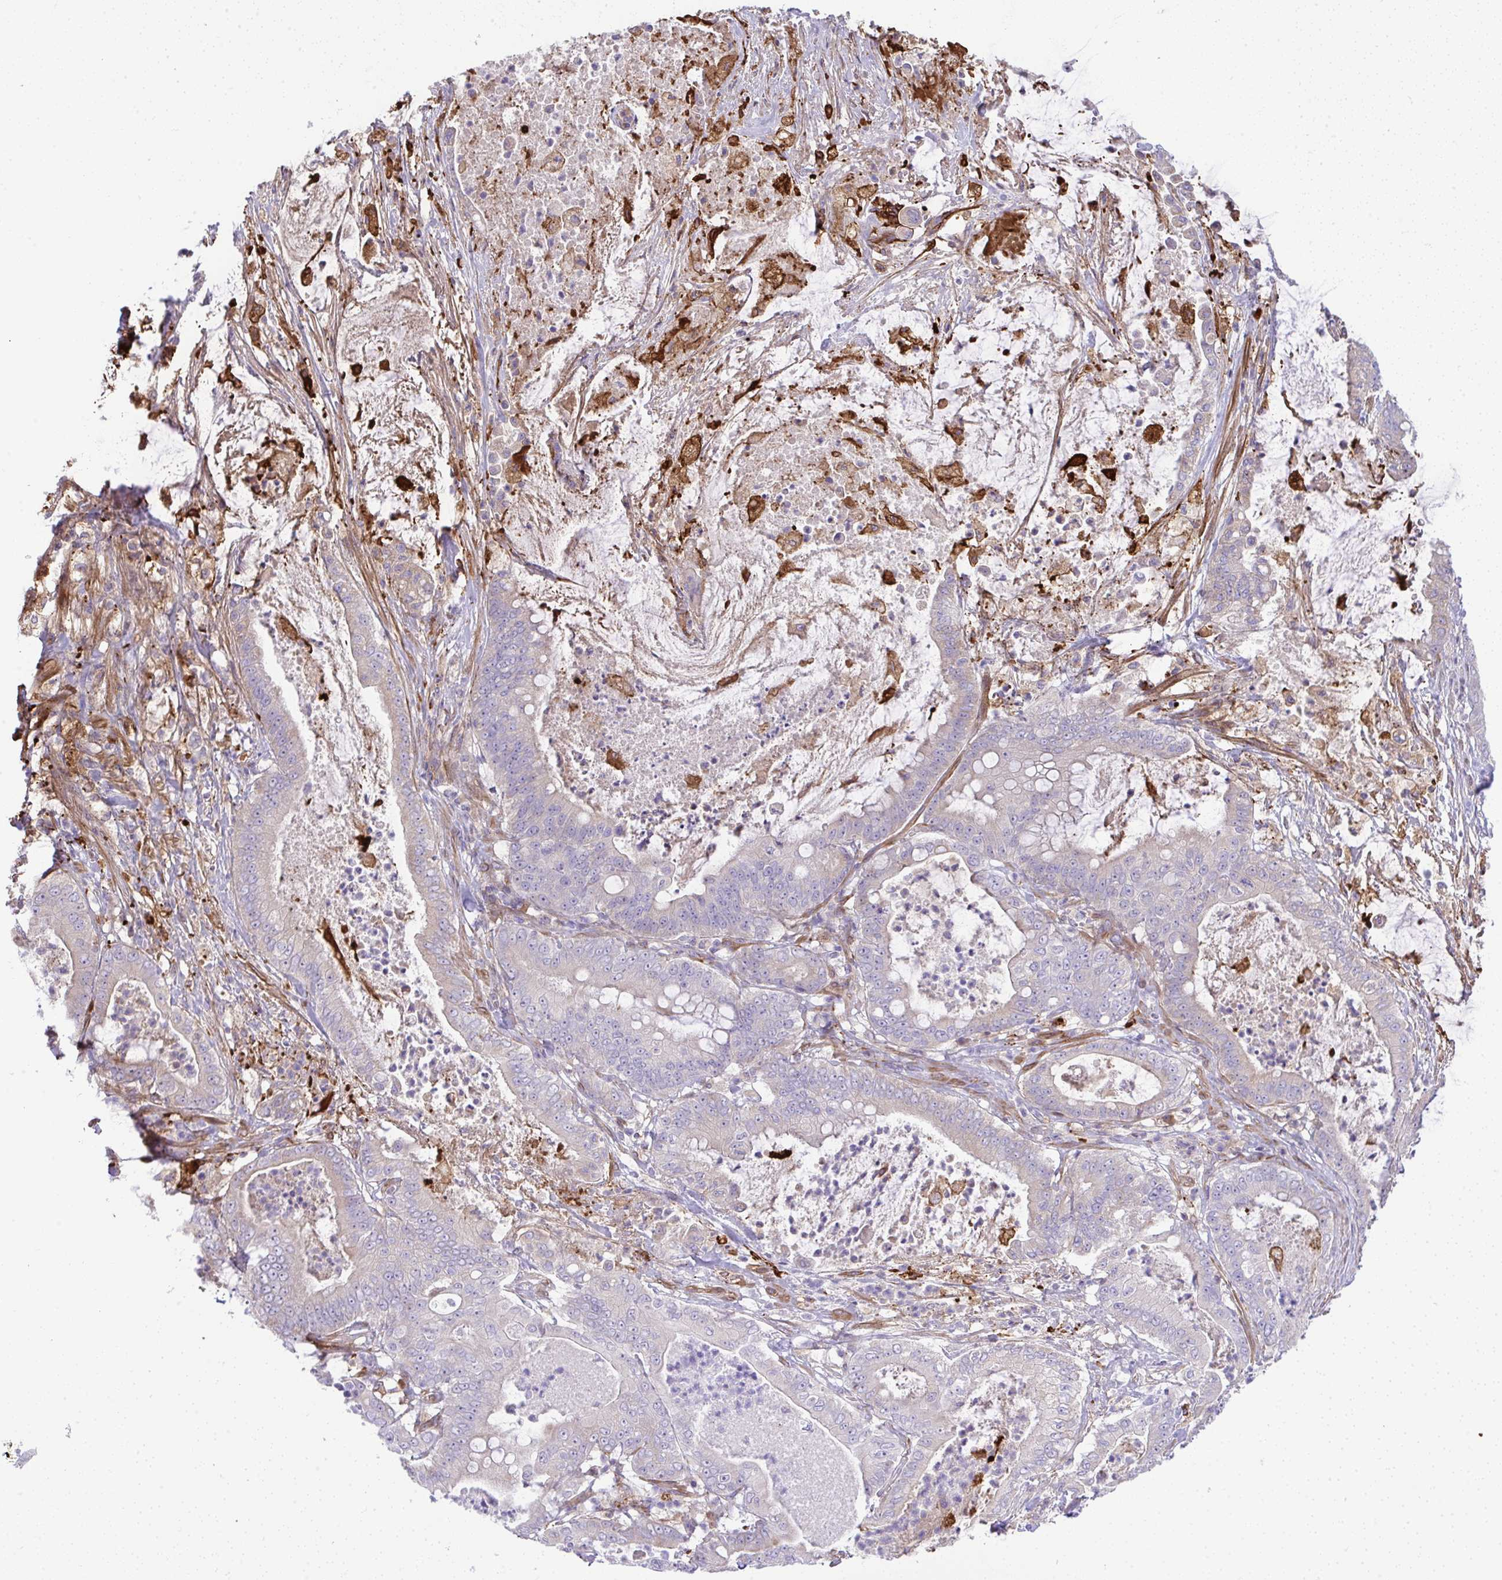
{"staining": {"intensity": "negative", "quantity": "none", "location": "none"}, "tissue": "pancreatic cancer", "cell_type": "Tumor cells", "image_type": "cancer", "snomed": [{"axis": "morphology", "description": "Adenocarcinoma, NOS"}, {"axis": "topography", "description": "Pancreas"}], "caption": "IHC of human adenocarcinoma (pancreatic) demonstrates no positivity in tumor cells. The staining was performed using DAB (3,3'-diaminobenzidine) to visualize the protein expression in brown, while the nuclei were stained in blue with hematoxylin (Magnification: 20x).", "gene": "GRID2", "patient": {"sex": "male", "age": 71}}